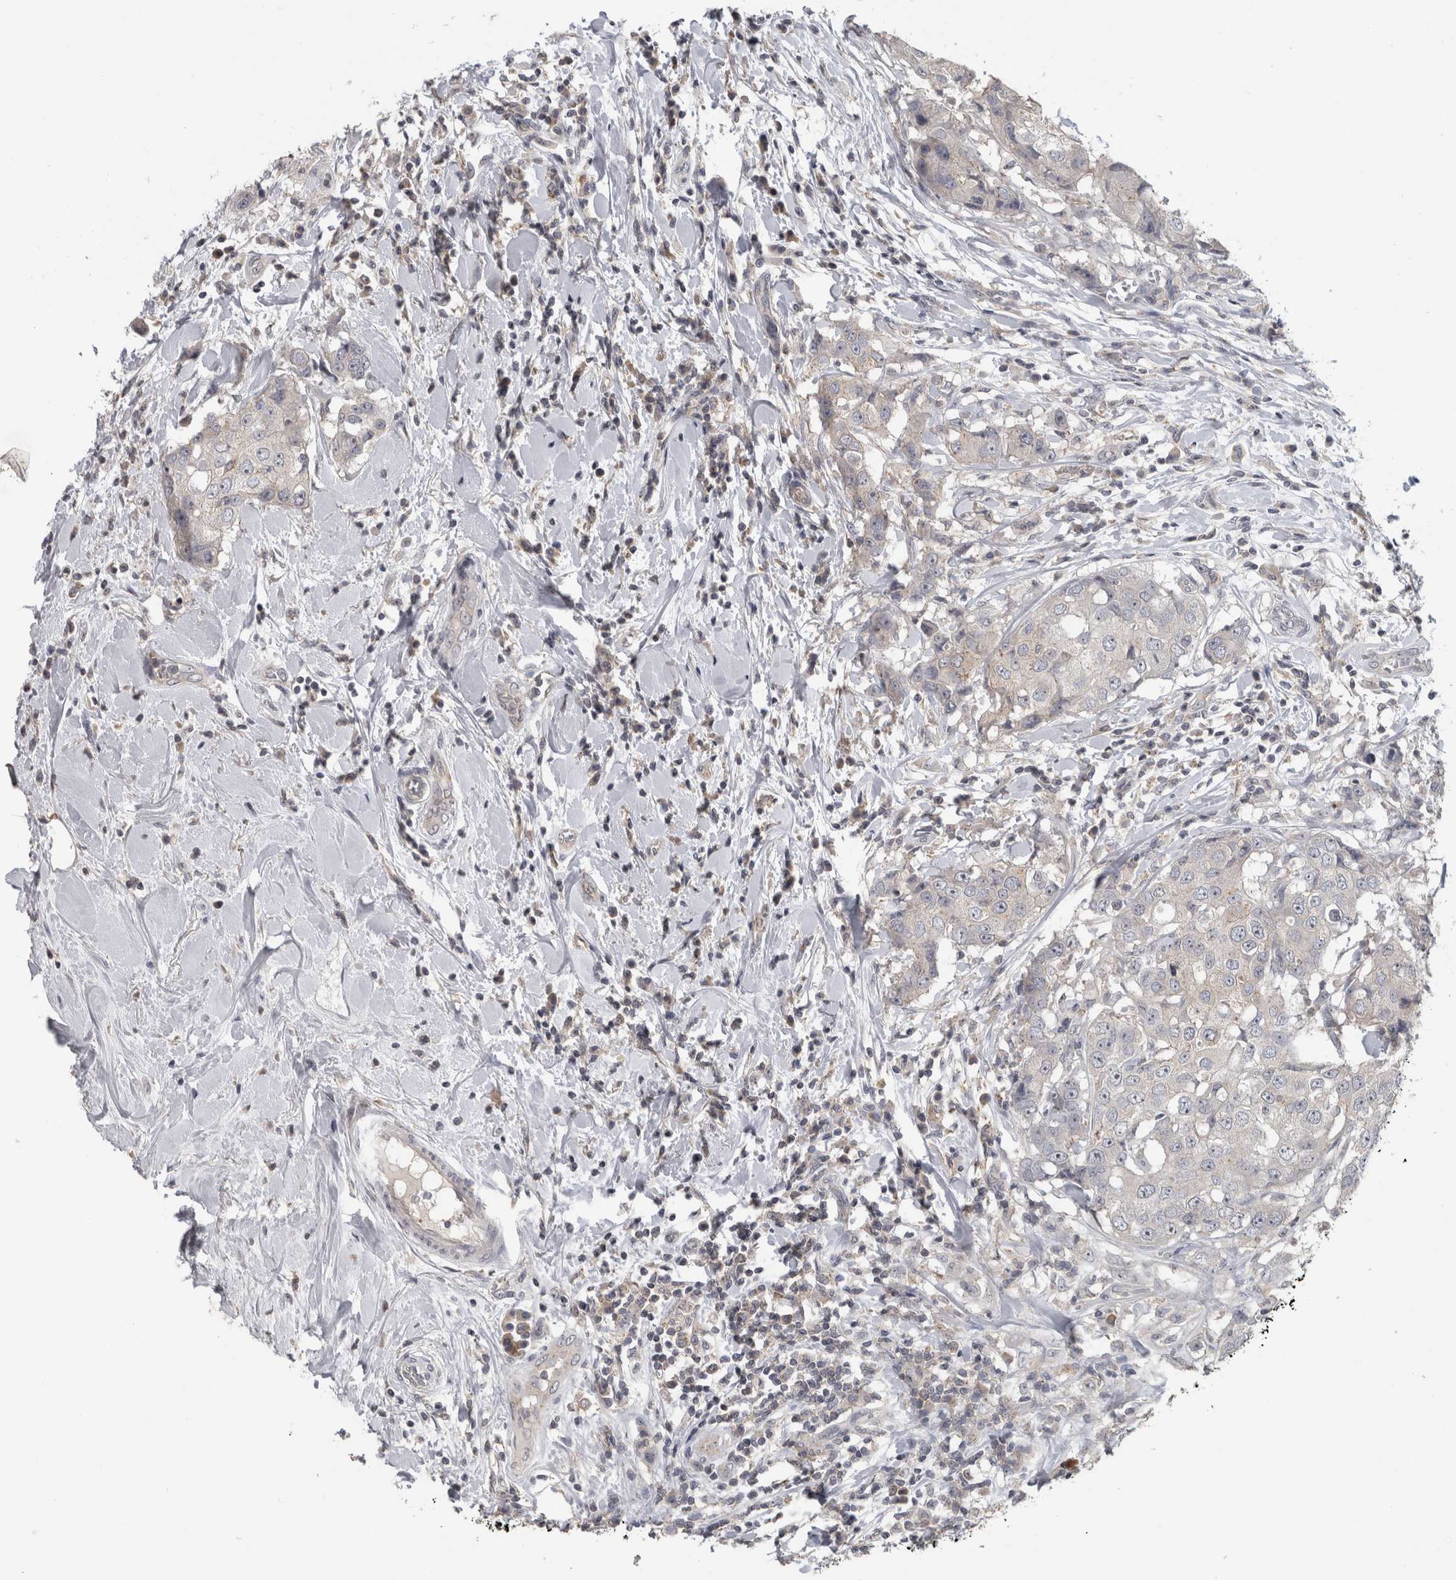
{"staining": {"intensity": "weak", "quantity": "<25%", "location": "cytoplasmic/membranous"}, "tissue": "breast cancer", "cell_type": "Tumor cells", "image_type": "cancer", "snomed": [{"axis": "morphology", "description": "Duct carcinoma"}, {"axis": "topography", "description": "Breast"}], "caption": "IHC image of breast cancer (infiltrating ductal carcinoma) stained for a protein (brown), which demonstrates no positivity in tumor cells.", "gene": "RBM28", "patient": {"sex": "female", "age": 27}}